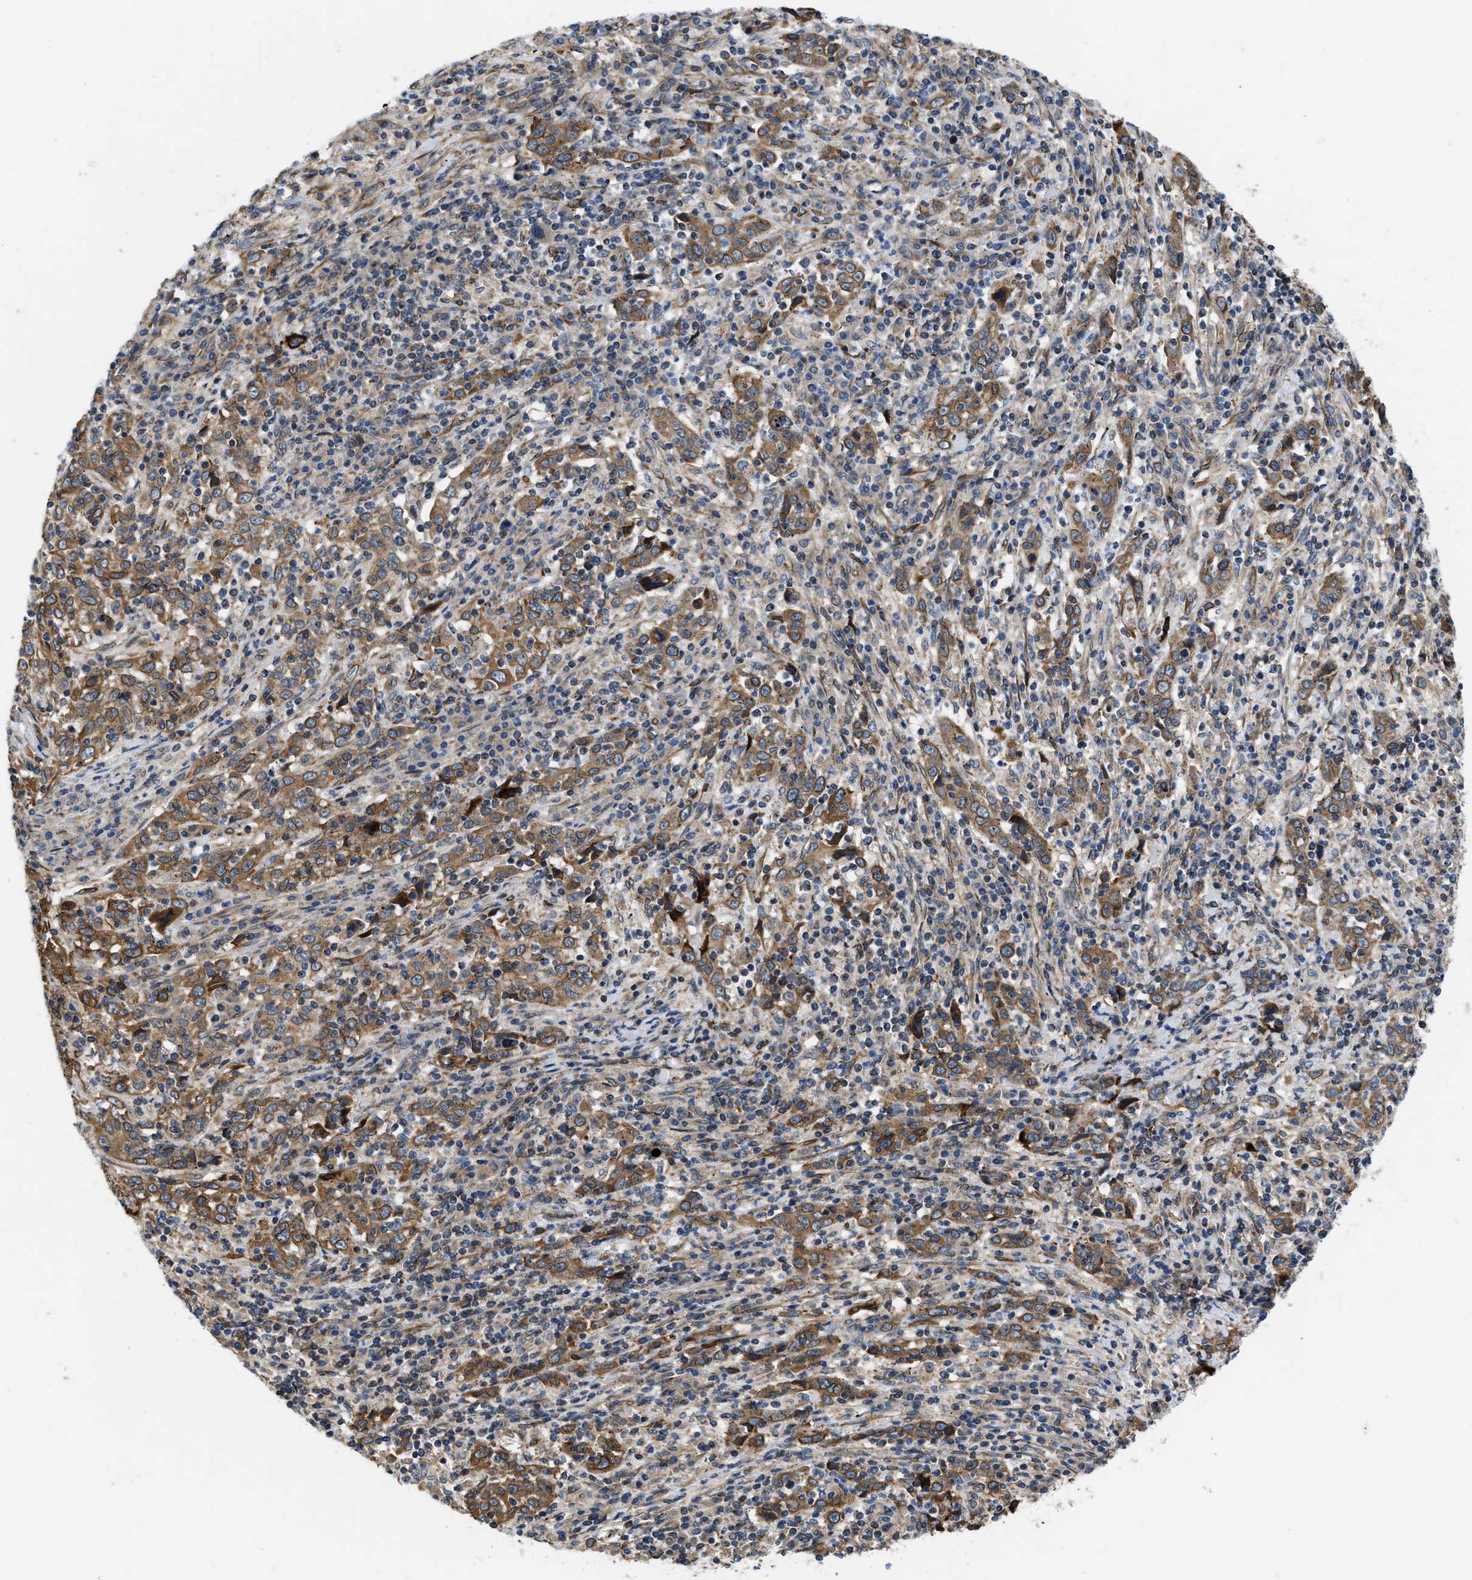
{"staining": {"intensity": "moderate", "quantity": ">75%", "location": "cytoplasmic/membranous"}, "tissue": "cervical cancer", "cell_type": "Tumor cells", "image_type": "cancer", "snomed": [{"axis": "morphology", "description": "Squamous cell carcinoma, NOS"}, {"axis": "topography", "description": "Cervix"}], "caption": "Cervical squamous cell carcinoma was stained to show a protein in brown. There is medium levels of moderate cytoplasmic/membranous expression in about >75% of tumor cells.", "gene": "ARL6IP5", "patient": {"sex": "female", "age": 46}}